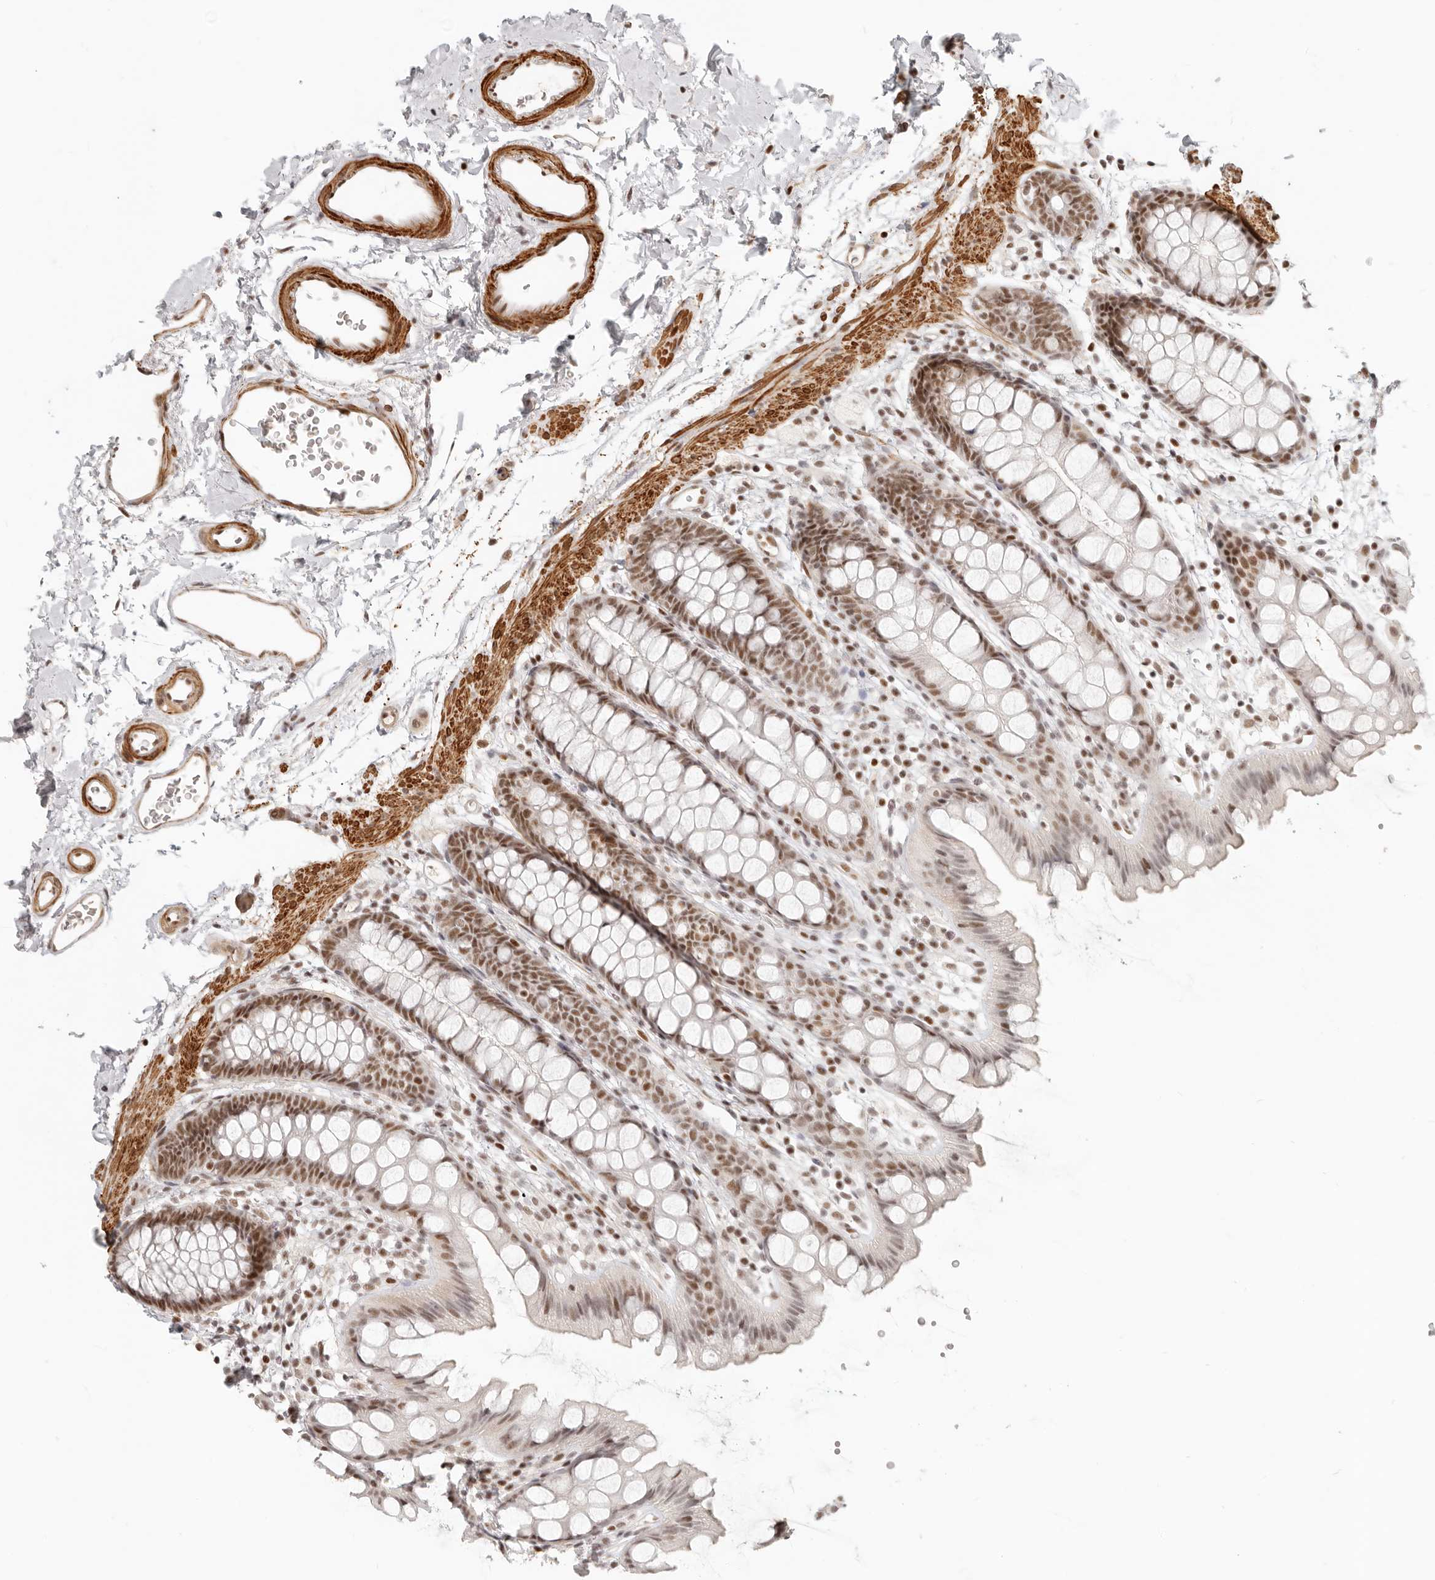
{"staining": {"intensity": "moderate", "quantity": ">75%", "location": "nuclear"}, "tissue": "rectum", "cell_type": "Glandular cells", "image_type": "normal", "snomed": [{"axis": "morphology", "description": "Normal tissue, NOS"}, {"axis": "topography", "description": "Rectum"}], "caption": "The immunohistochemical stain labels moderate nuclear staining in glandular cells of benign rectum.", "gene": "GABPA", "patient": {"sex": "female", "age": 65}}